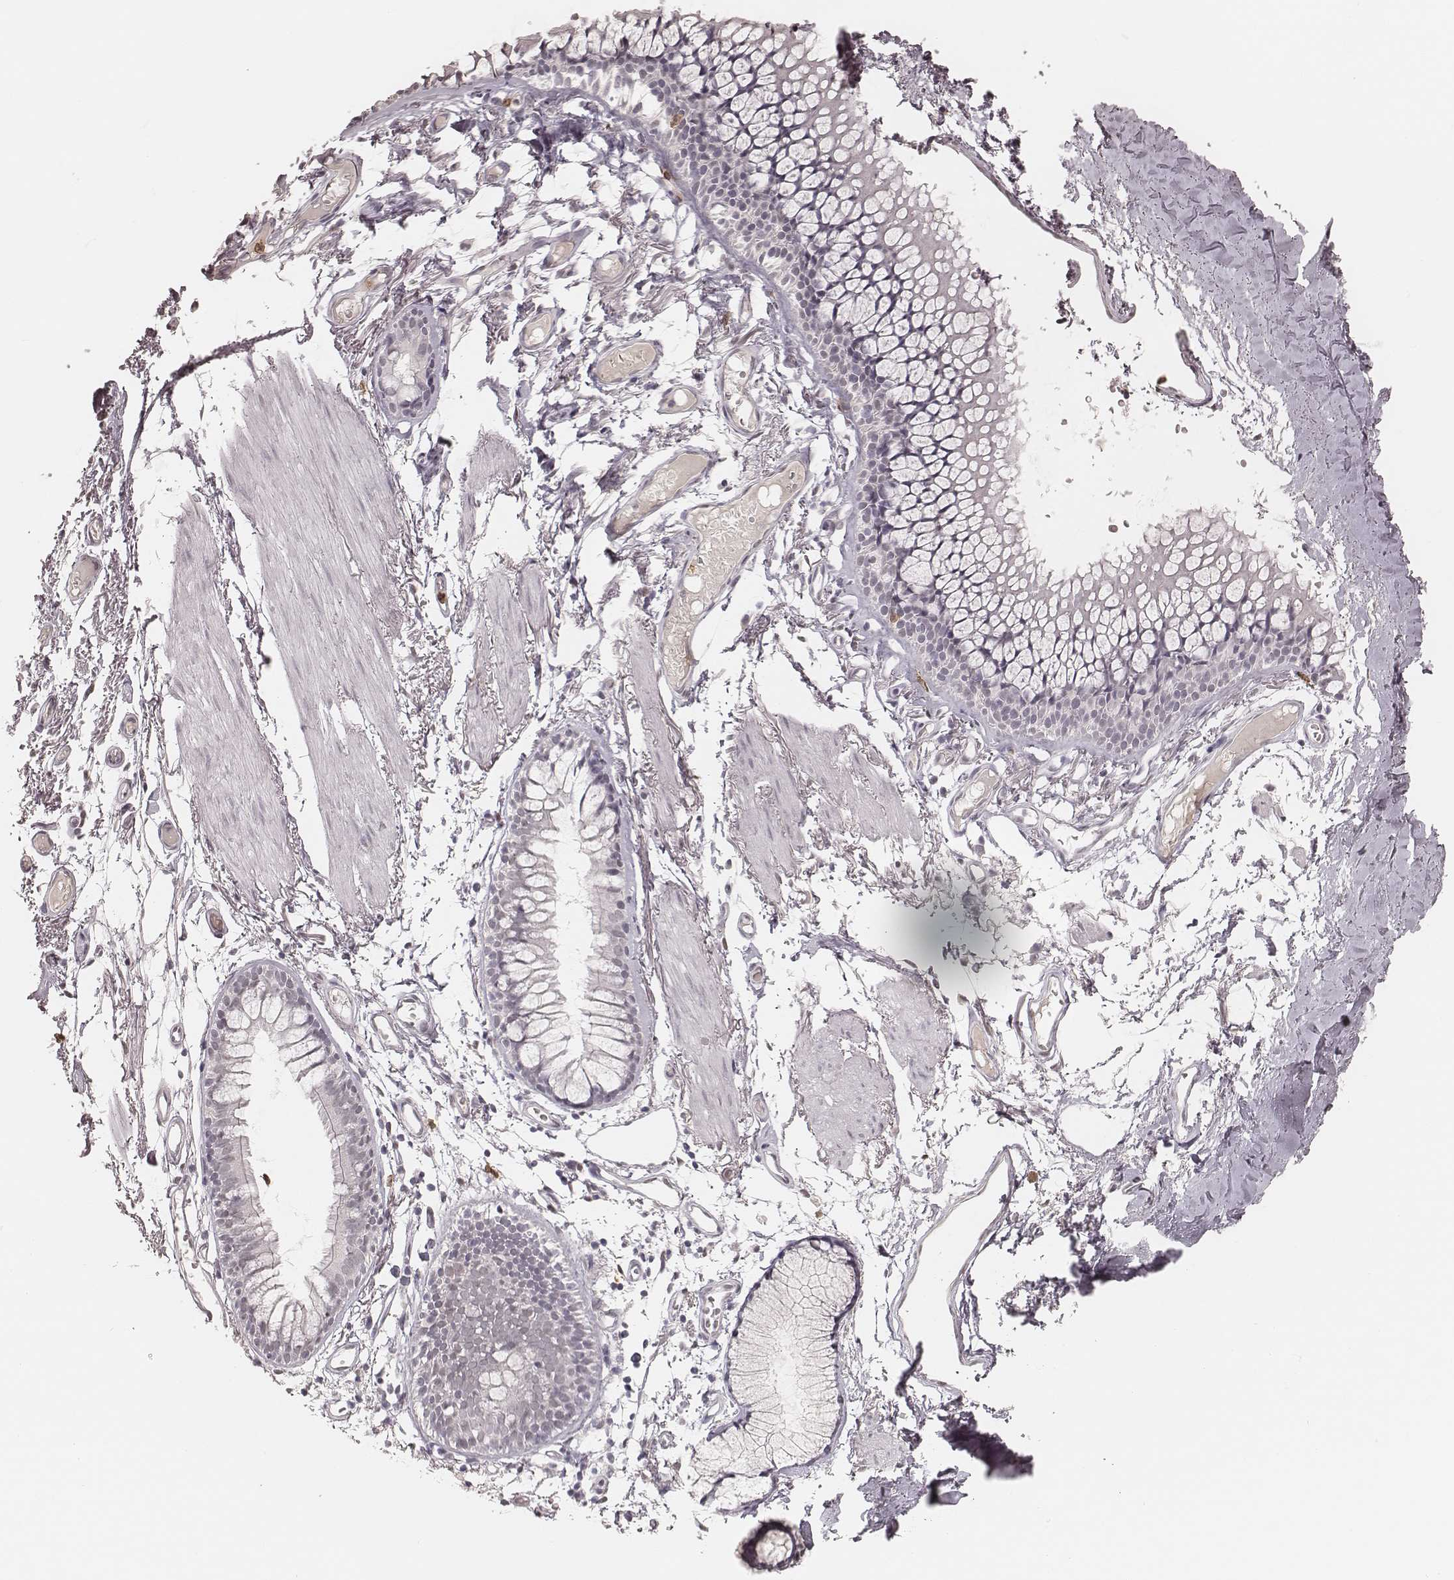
{"staining": {"intensity": "negative", "quantity": "none", "location": "none"}, "tissue": "adipose tissue", "cell_type": "Adipocytes", "image_type": "normal", "snomed": [{"axis": "morphology", "description": "Normal tissue, NOS"}, {"axis": "topography", "description": "Cartilage tissue"}, {"axis": "topography", "description": "Bronchus"}], "caption": "Human adipose tissue stained for a protein using IHC reveals no expression in adipocytes.", "gene": "KITLG", "patient": {"sex": "female", "age": 79}}